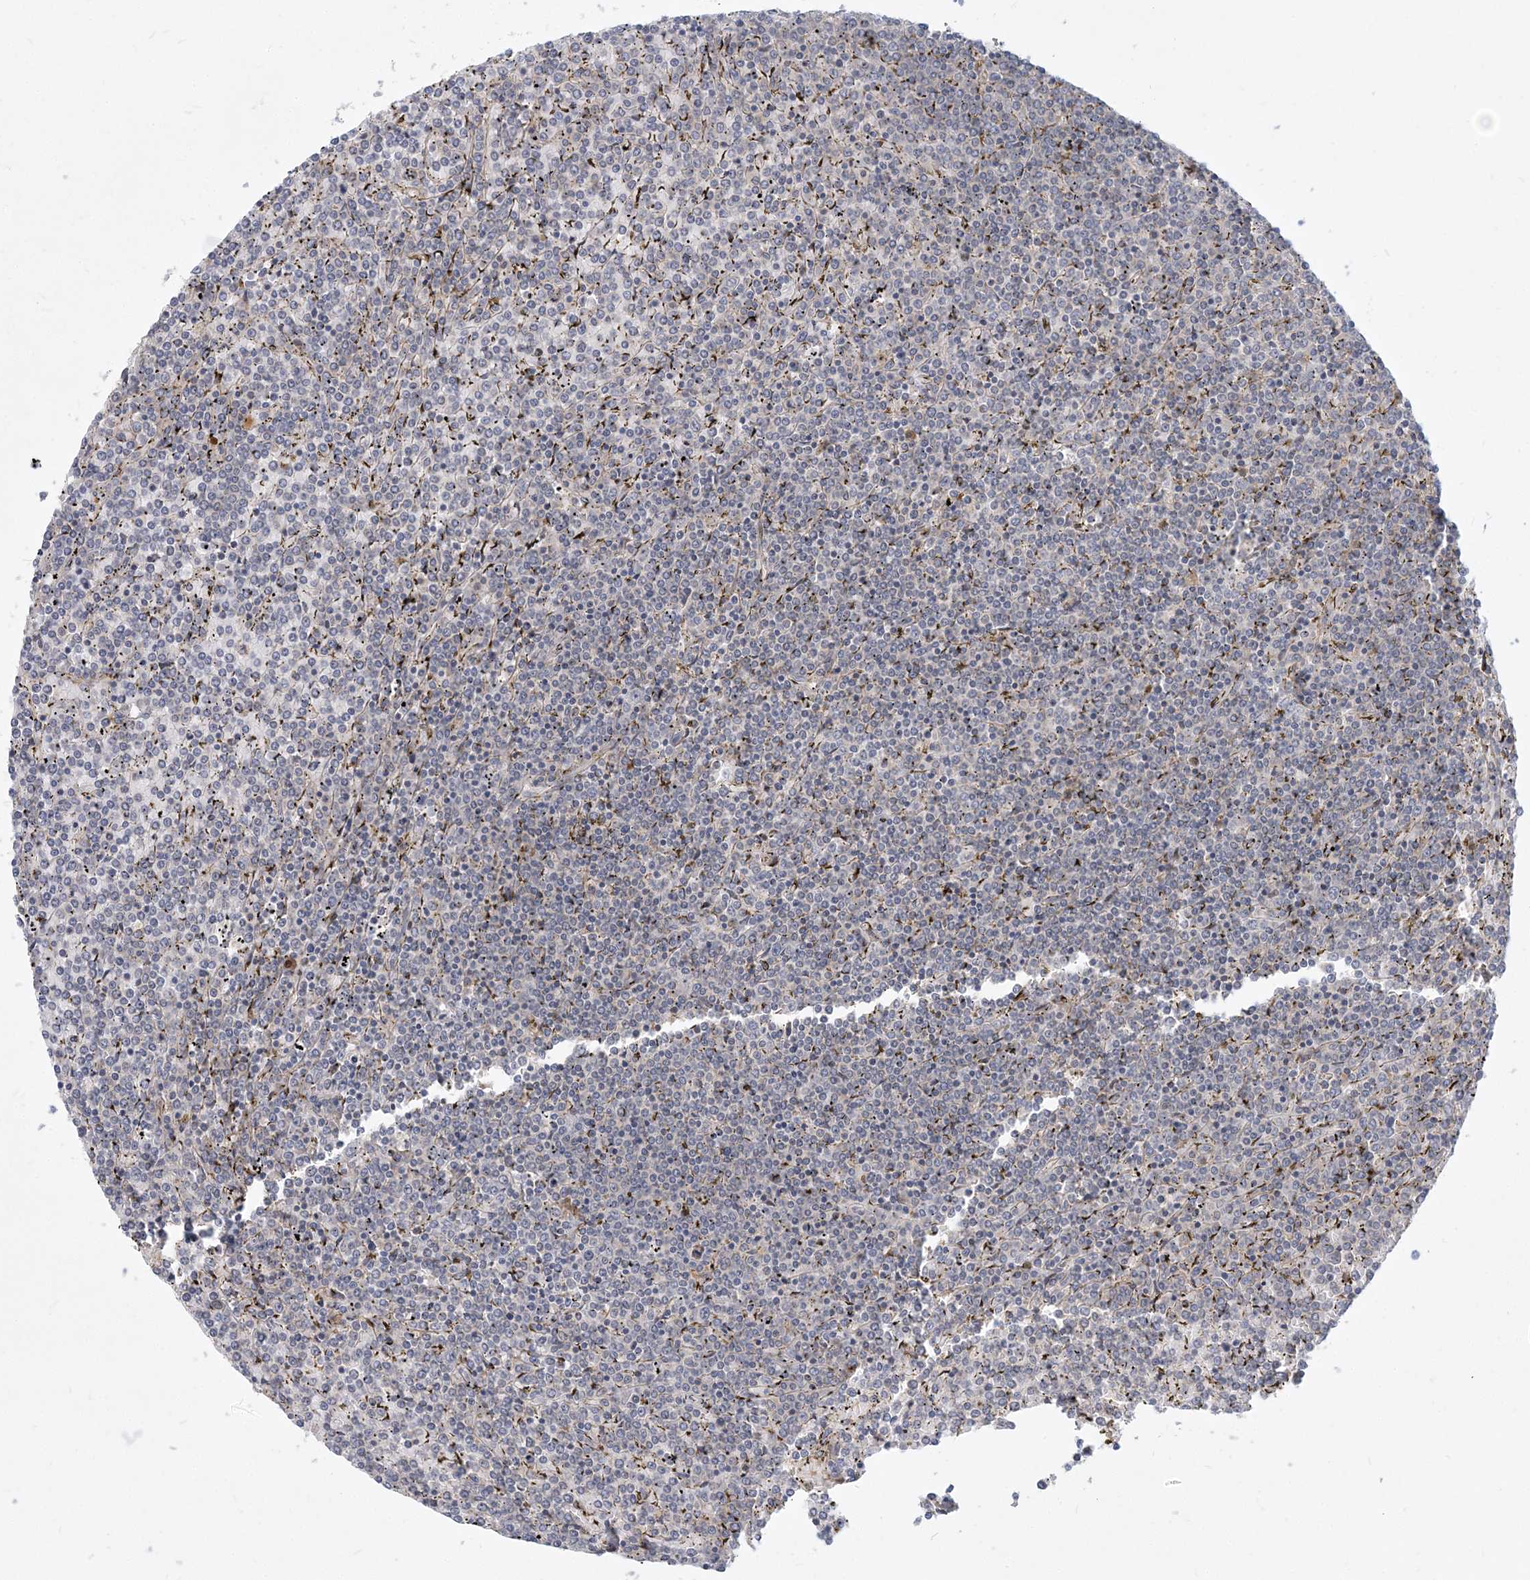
{"staining": {"intensity": "negative", "quantity": "none", "location": "none"}, "tissue": "lymphoma", "cell_type": "Tumor cells", "image_type": "cancer", "snomed": [{"axis": "morphology", "description": "Malignant lymphoma, non-Hodgkin's type, Low grade"}, {"axis": "topography", "description": "Spleen"}], "caption": "High power microscopy image of an IHC histopathology image of lymphoma, revealing no significant staining in tumor cells.", "gene": "GMPPA", "patient": {"sex": "female", "age": 19}}